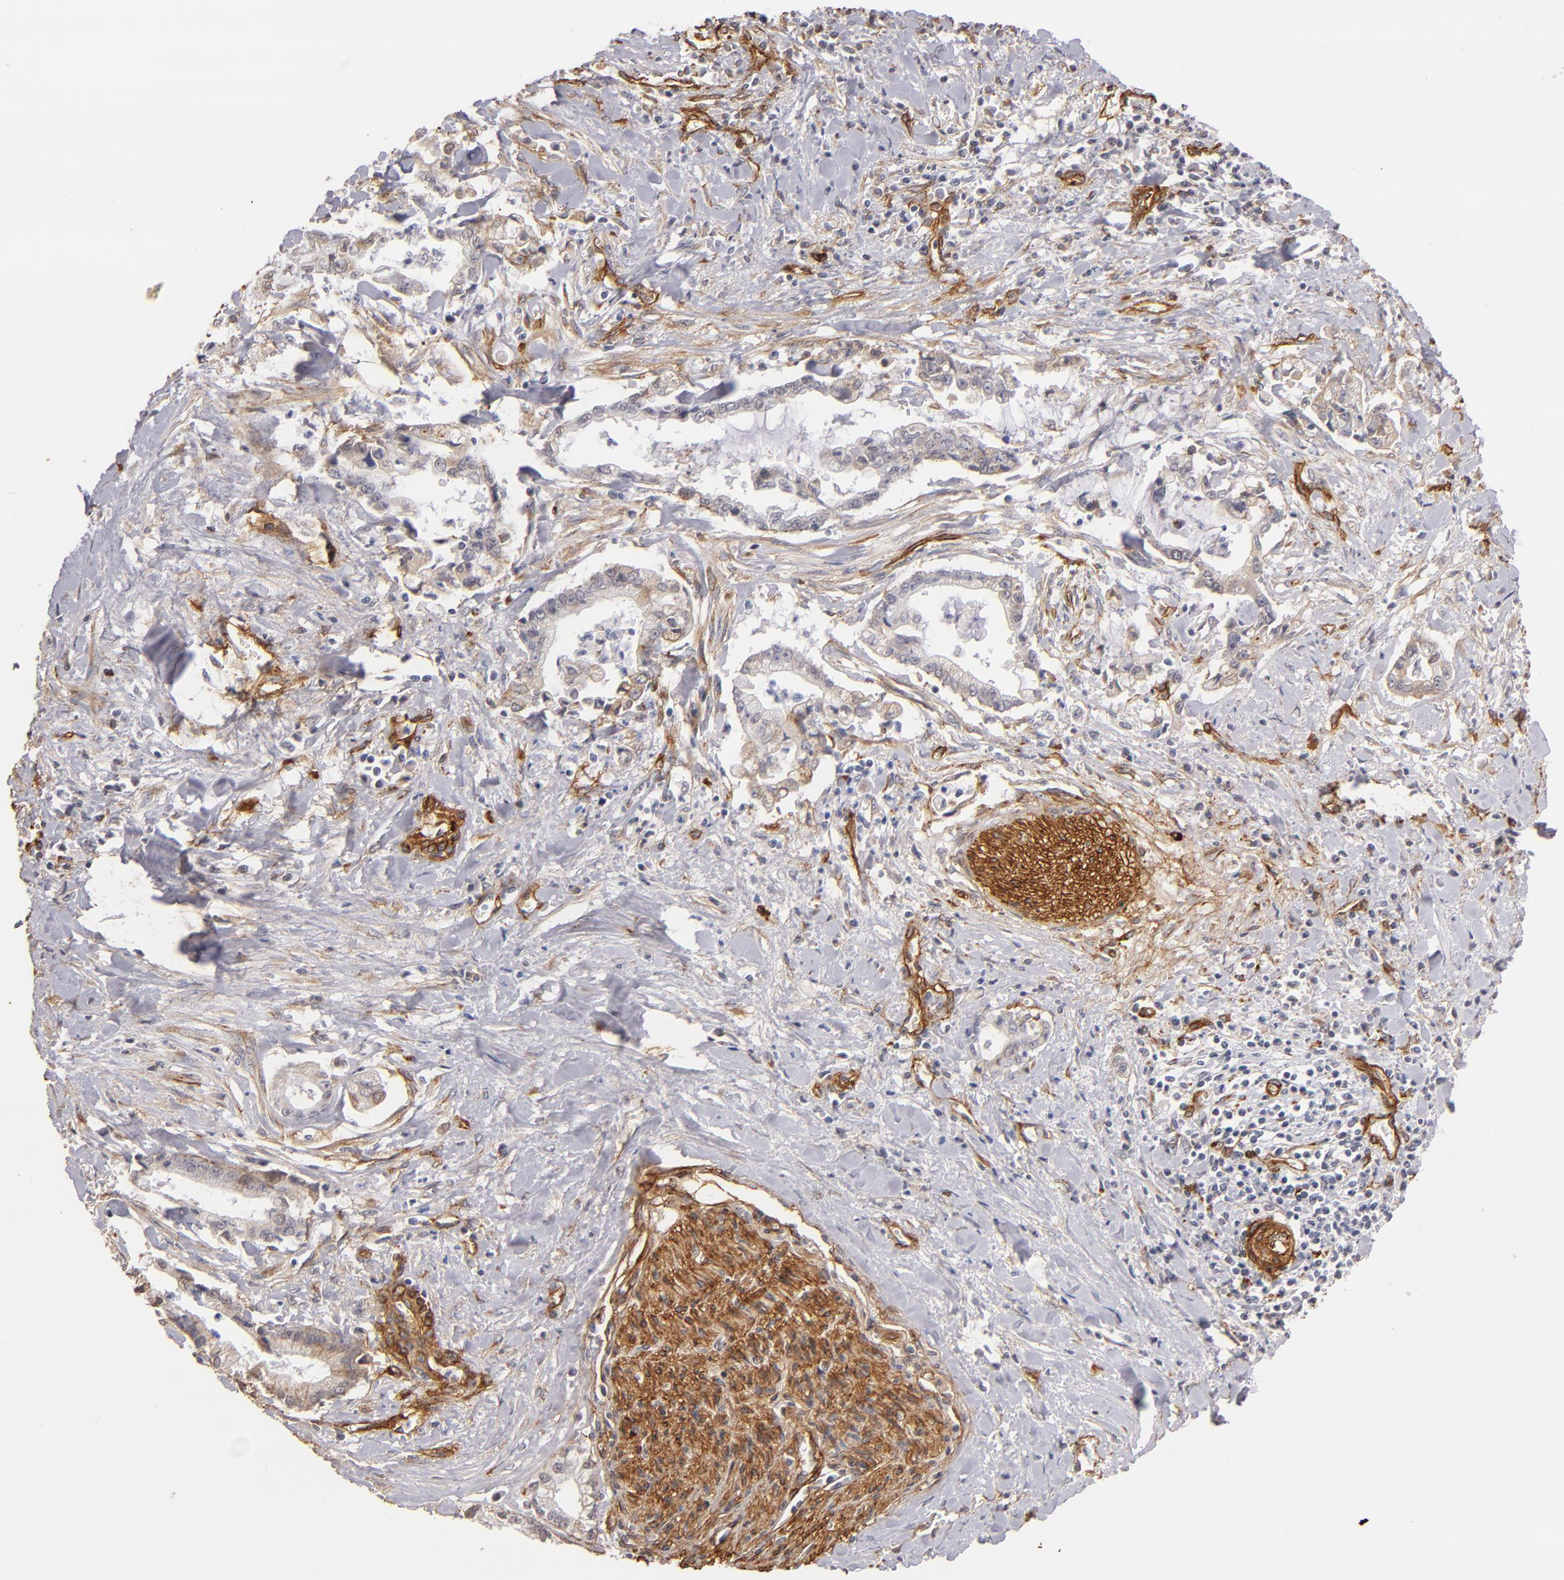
{"staining": {"intensity": "weak", "quantity": "<25%", "location": "cytoplasmic/membranous"}, "tissue": "liver cancer", "cell_type": "Tumor cells", "image_type": "cancer", "snomed": [{"axis": "morphology", "description": "Cholangiocarcinoma"}, {"axis": "topography", "description": "Liver"}], "caption": "This is a histopathology image of immunohistochemistry (IHC) staining of liver cancer, which shows no staining in tumor cells.", "gene": "LAMC1", "patient": {"sex": "male", "age": 57}}